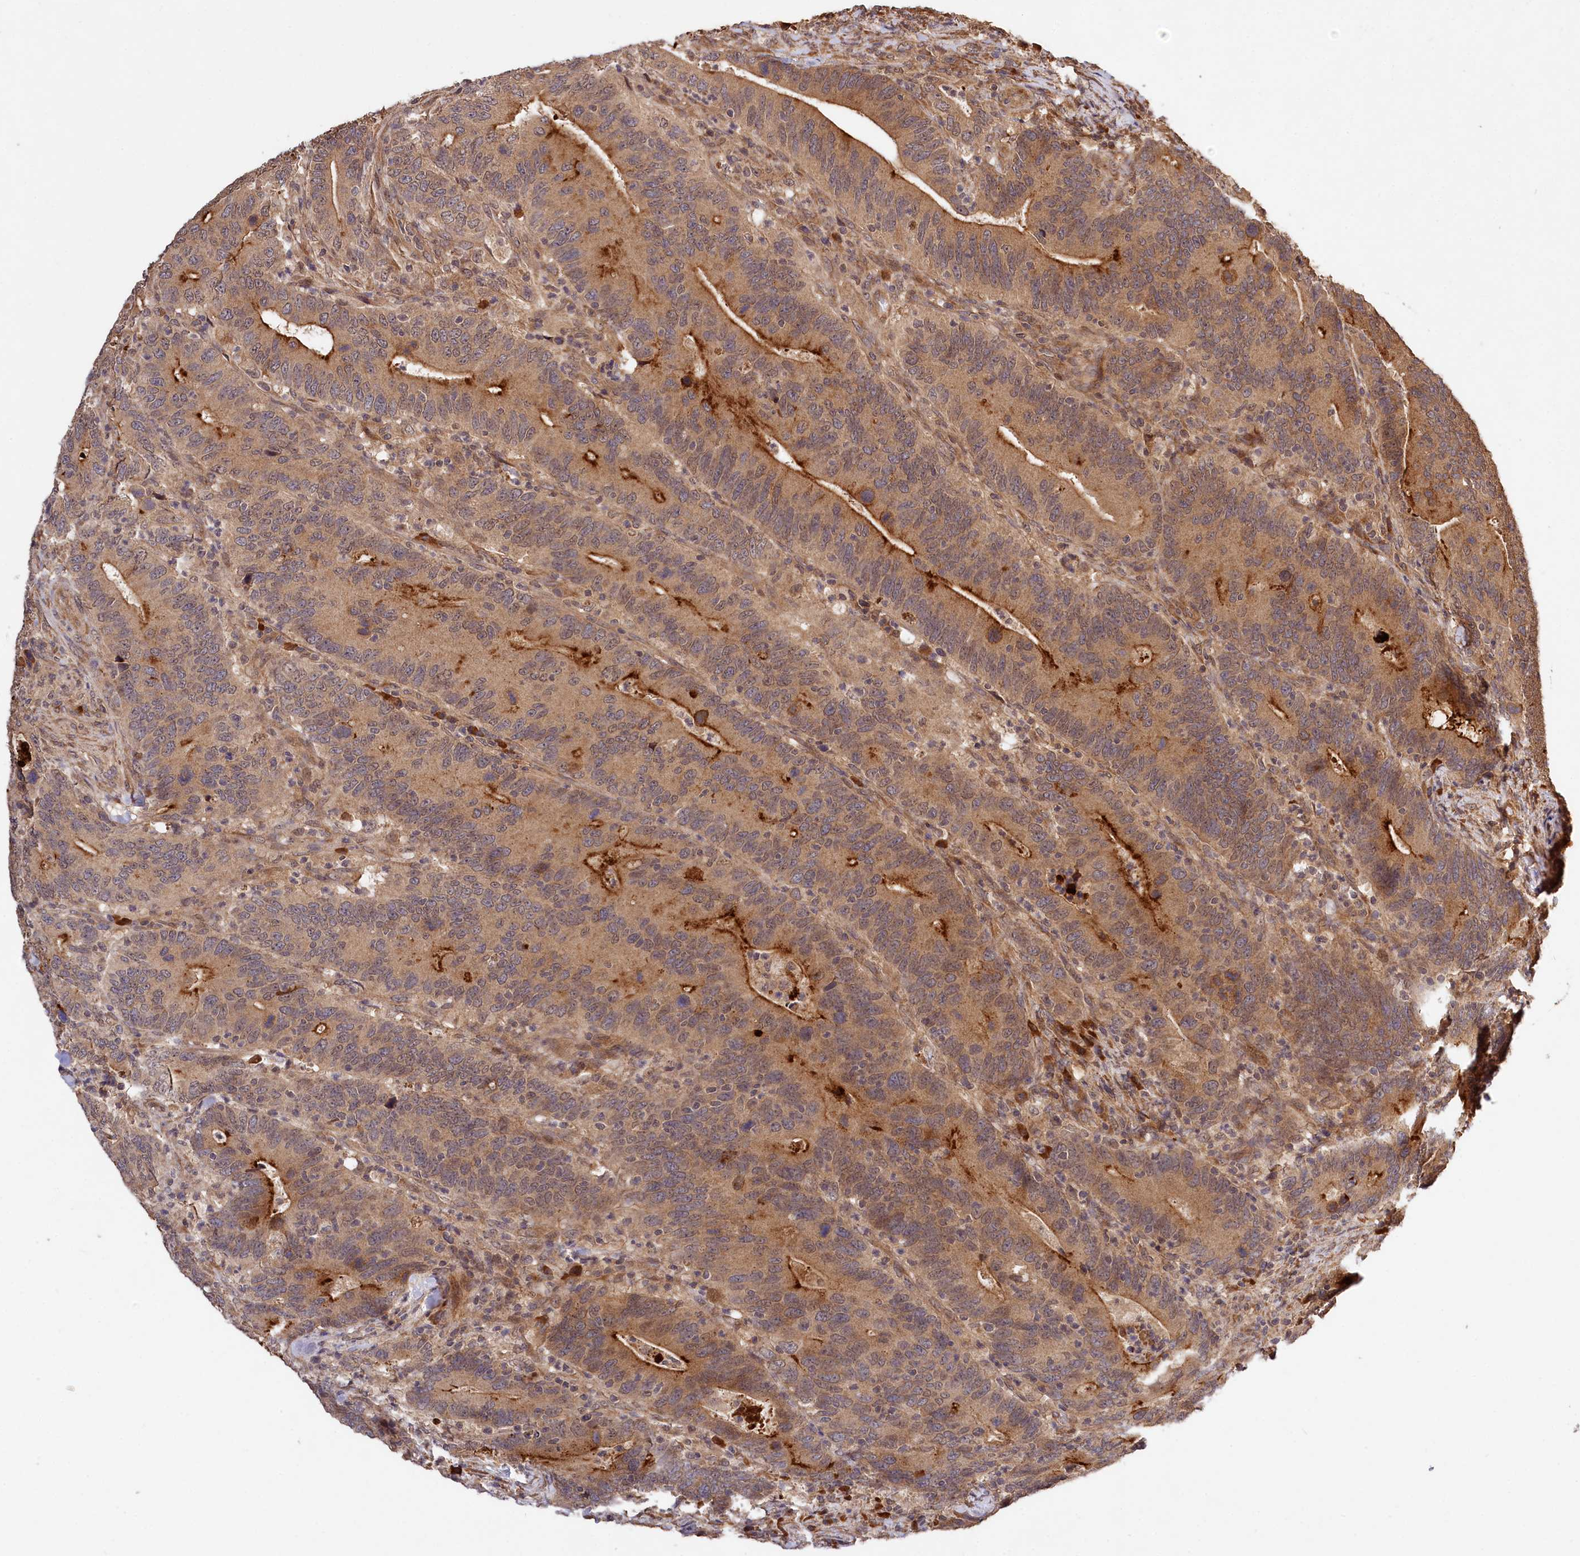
{"staining": {"intensity": "moderate", "quantity": ">75%", "location": "cytoplasmic/membranous"}, "tissue": "colorectal cancer", "cell_type": "Tumor cells", "image_type": "cancer", "snomed": [{"axis": "morphology", "description": "Adenocarcinoma, NOS"}, {"axis": "topography", "description": "Colon"}], "caption": "Immunohistochemistry (IHC) of human adenocarcinoma (colorectal) displays medium levels of moderate cytoplasmic/membranous positivity in about >75% of tumor cells.", "gene": "MCF2L2", "patient": {"sex": "female", "age": 66}}